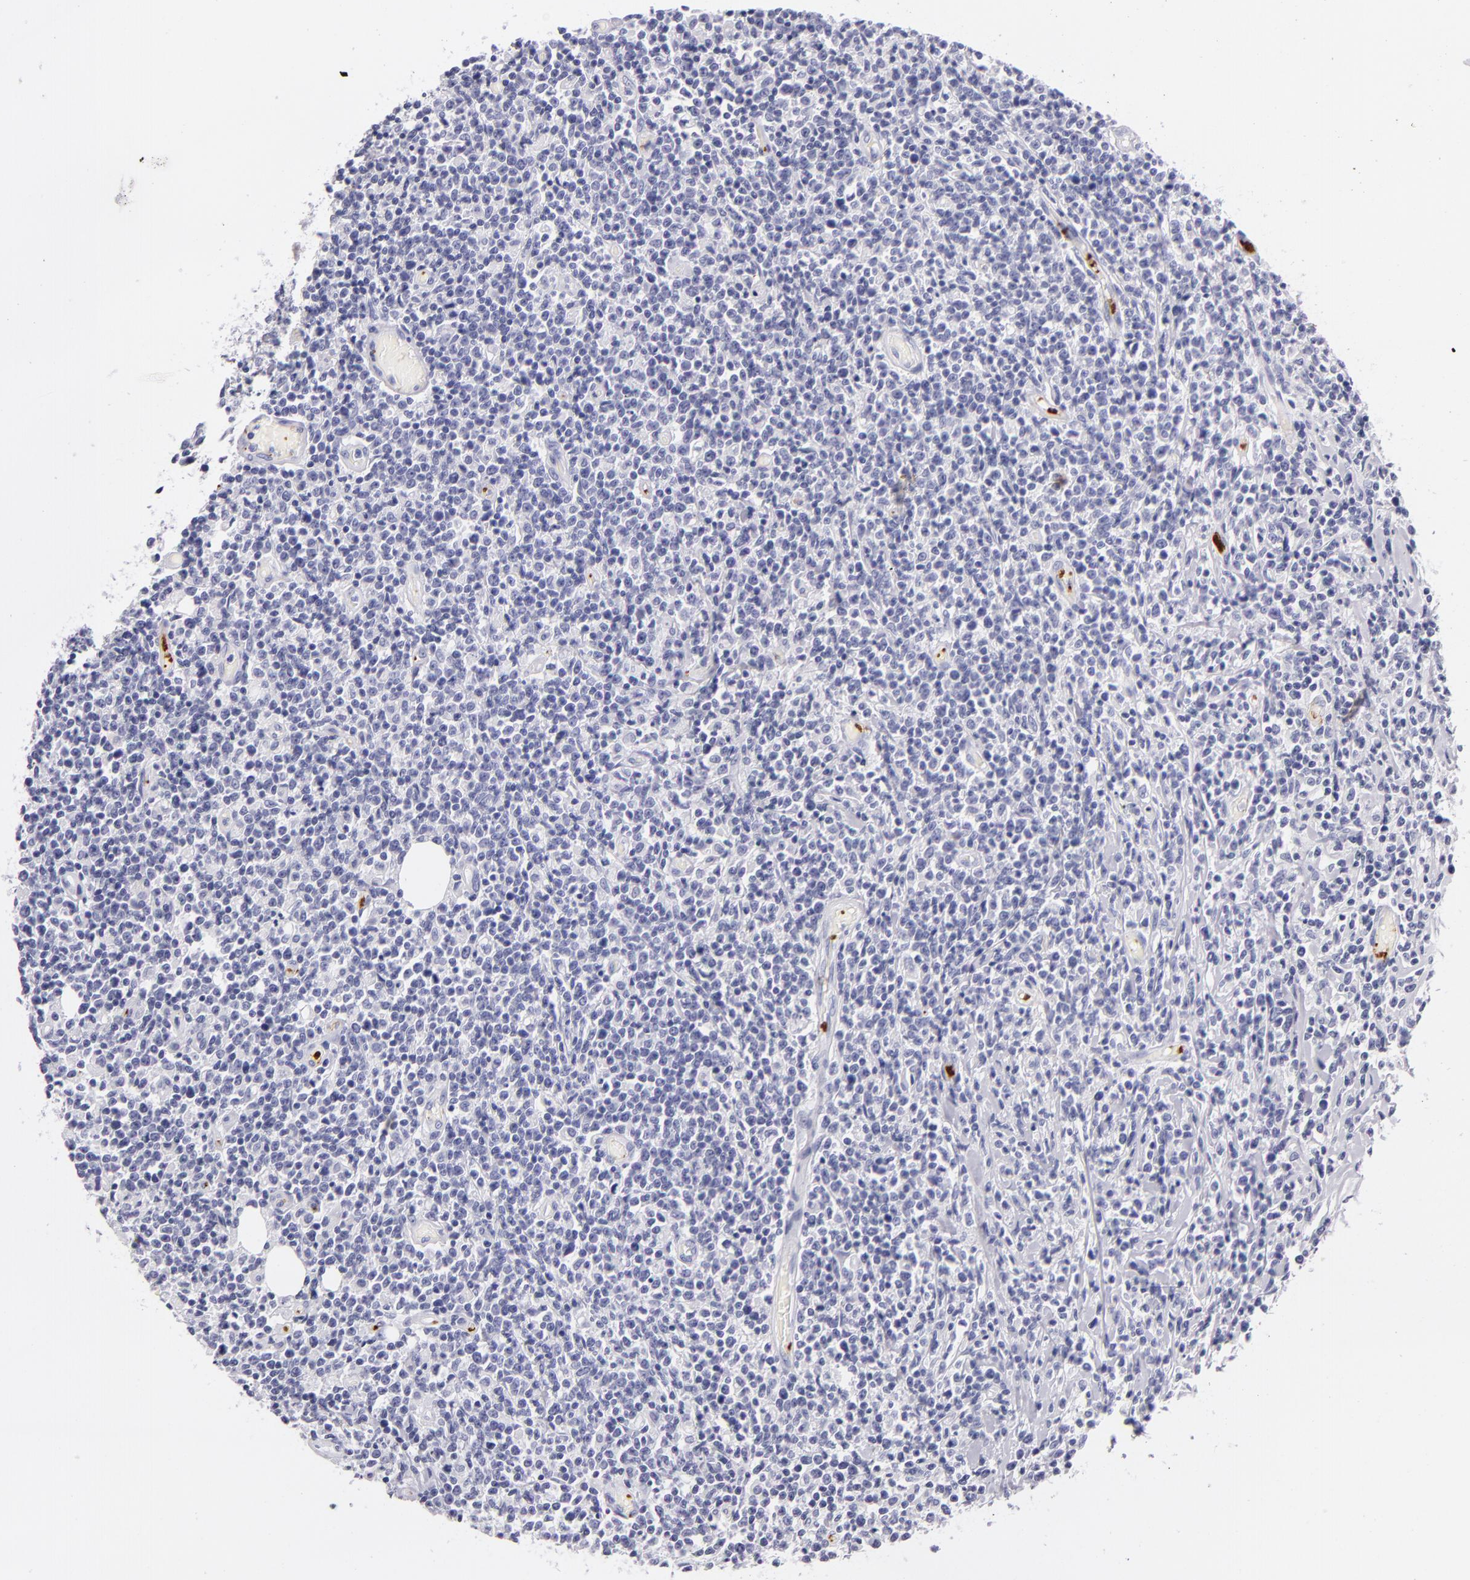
{"staining": {"intensity": "negative", "quantity": "none", "location": "none"}, "tissue": "lymphoma", "cell_type": "Tumor cells", "image_type": "cancer", "snomed": [{"axis": "morphology", "description": "Malignant lymphoma, non-Hodgkin's type, High grade"}, {"axis": "topography", "description": "Colon"}], "caption": "The photomicrograph shows no staining of tumor cells in lymphoma.", "gene": "GP1BA", "patient": {"sex": "male", "age": 82}}